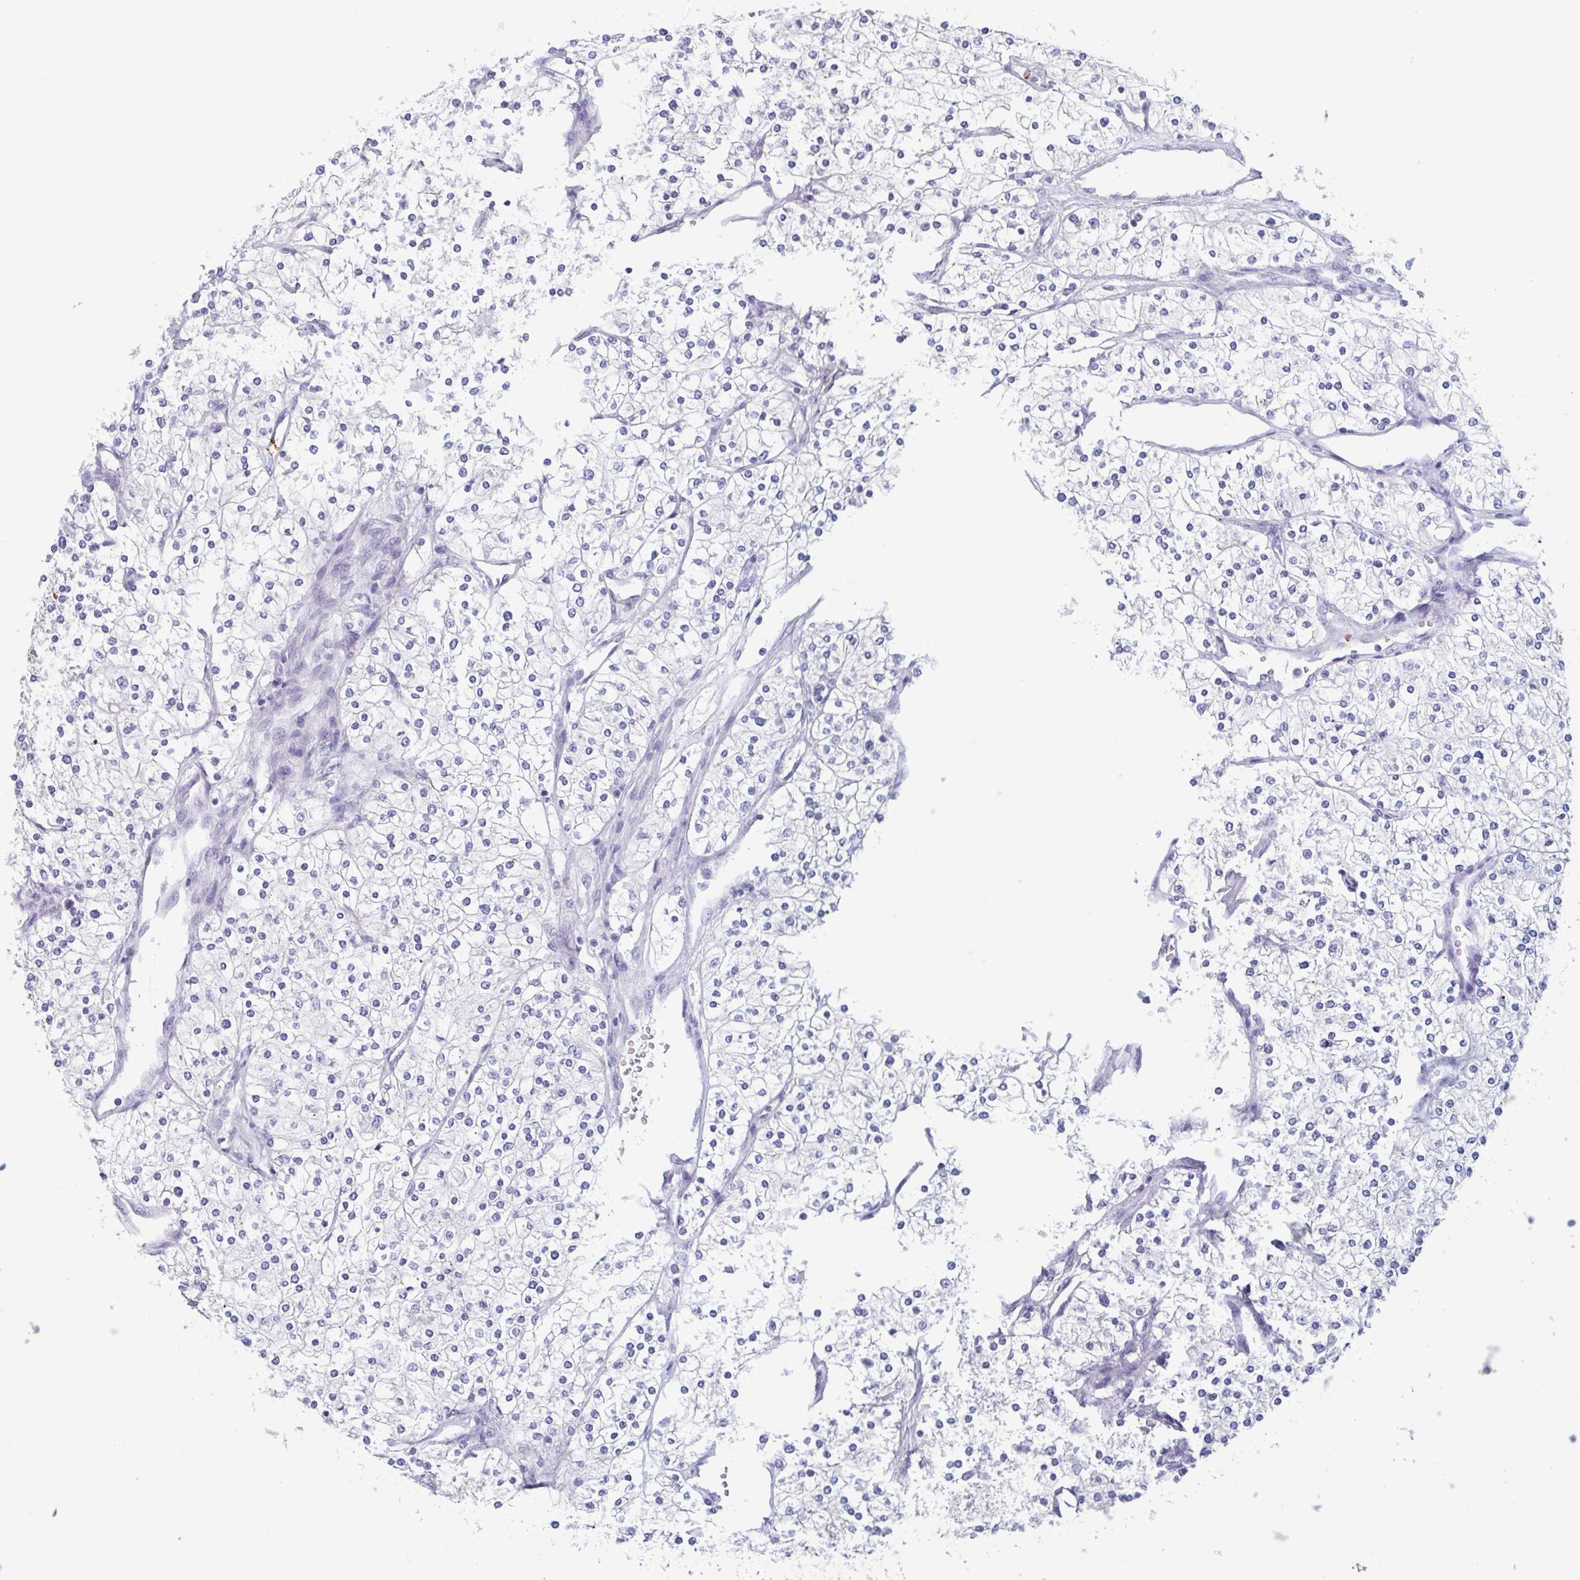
{"staining": {"intensity": "negative", "quantity": "none", "location": "none"}, "tissue": "renal cancer", "cell_type": "Tumor cells", "image_type": "cancer", "snomed": [{"axis": "morphology", "description": "Adenocarcinoma, NOS"}, {"axis": "topography", "description": "Kidney"}], "caption": "This is an immunohistochemistry micrograph of renal cancer (adenocarcinoma). There is no expression in tumor cells.", "gene": "BPI", "patient": {"sex": "male", "age": 80}}